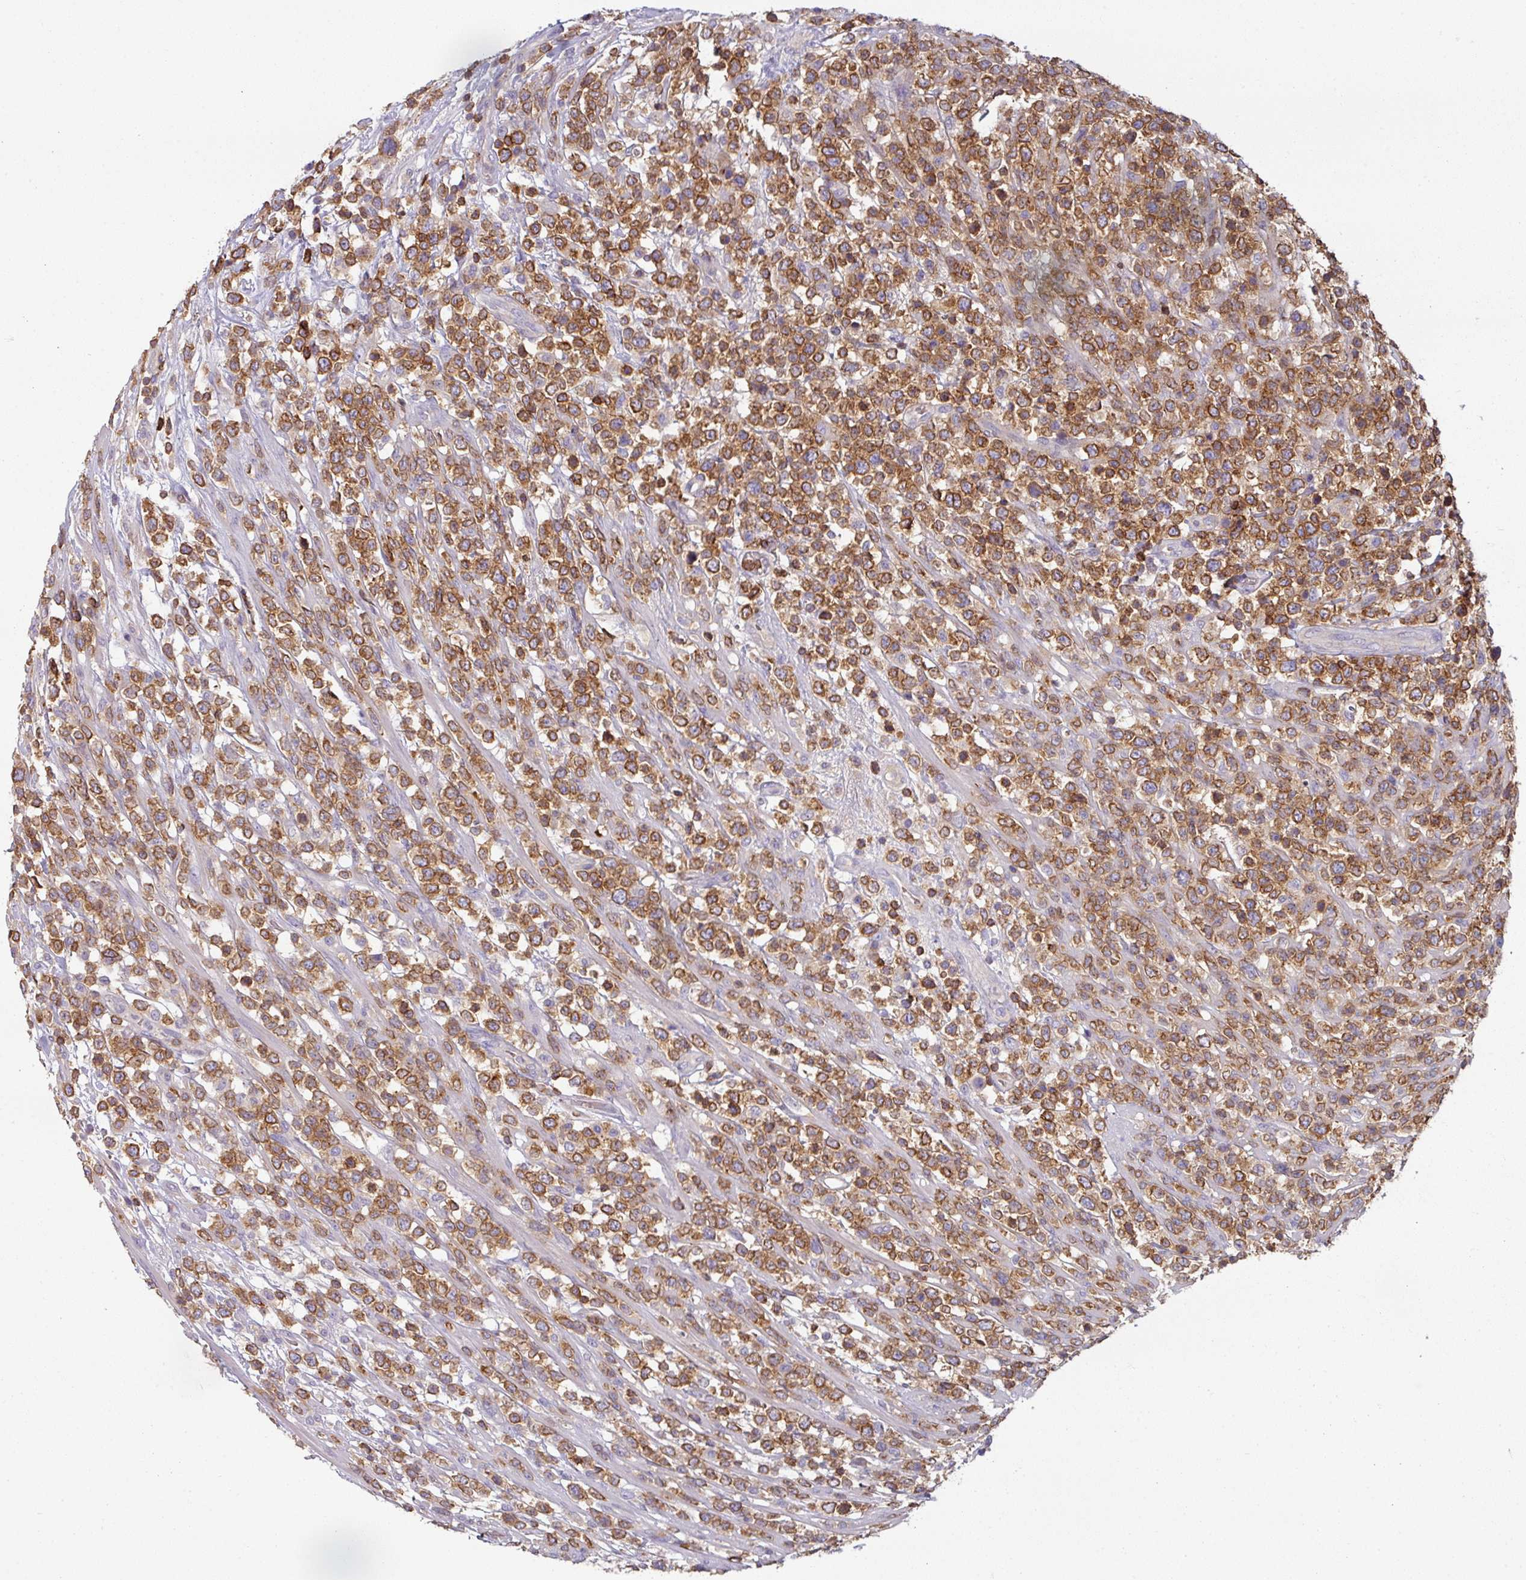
{"staining": {"intensity": "strong", "quantity": ">75%", "location": "cytoplasmic/membranous"}, "tissue": "lymphoma", "cell_type": "Tumor cells", "image_type": "cancer", "snomed": [{"axis": "morphology", "description": "Malignant lymphoma, non-Hodgkin's type, High grade"}, {"axis": "topography", "description": "Colon"}], "caption": "Lymphoma stained for a protein reveals strong cytoplasmic/membranous positivity in tumor cells.", "gene": "CD3G", "patient": {"sex": "female", "age": 53}}